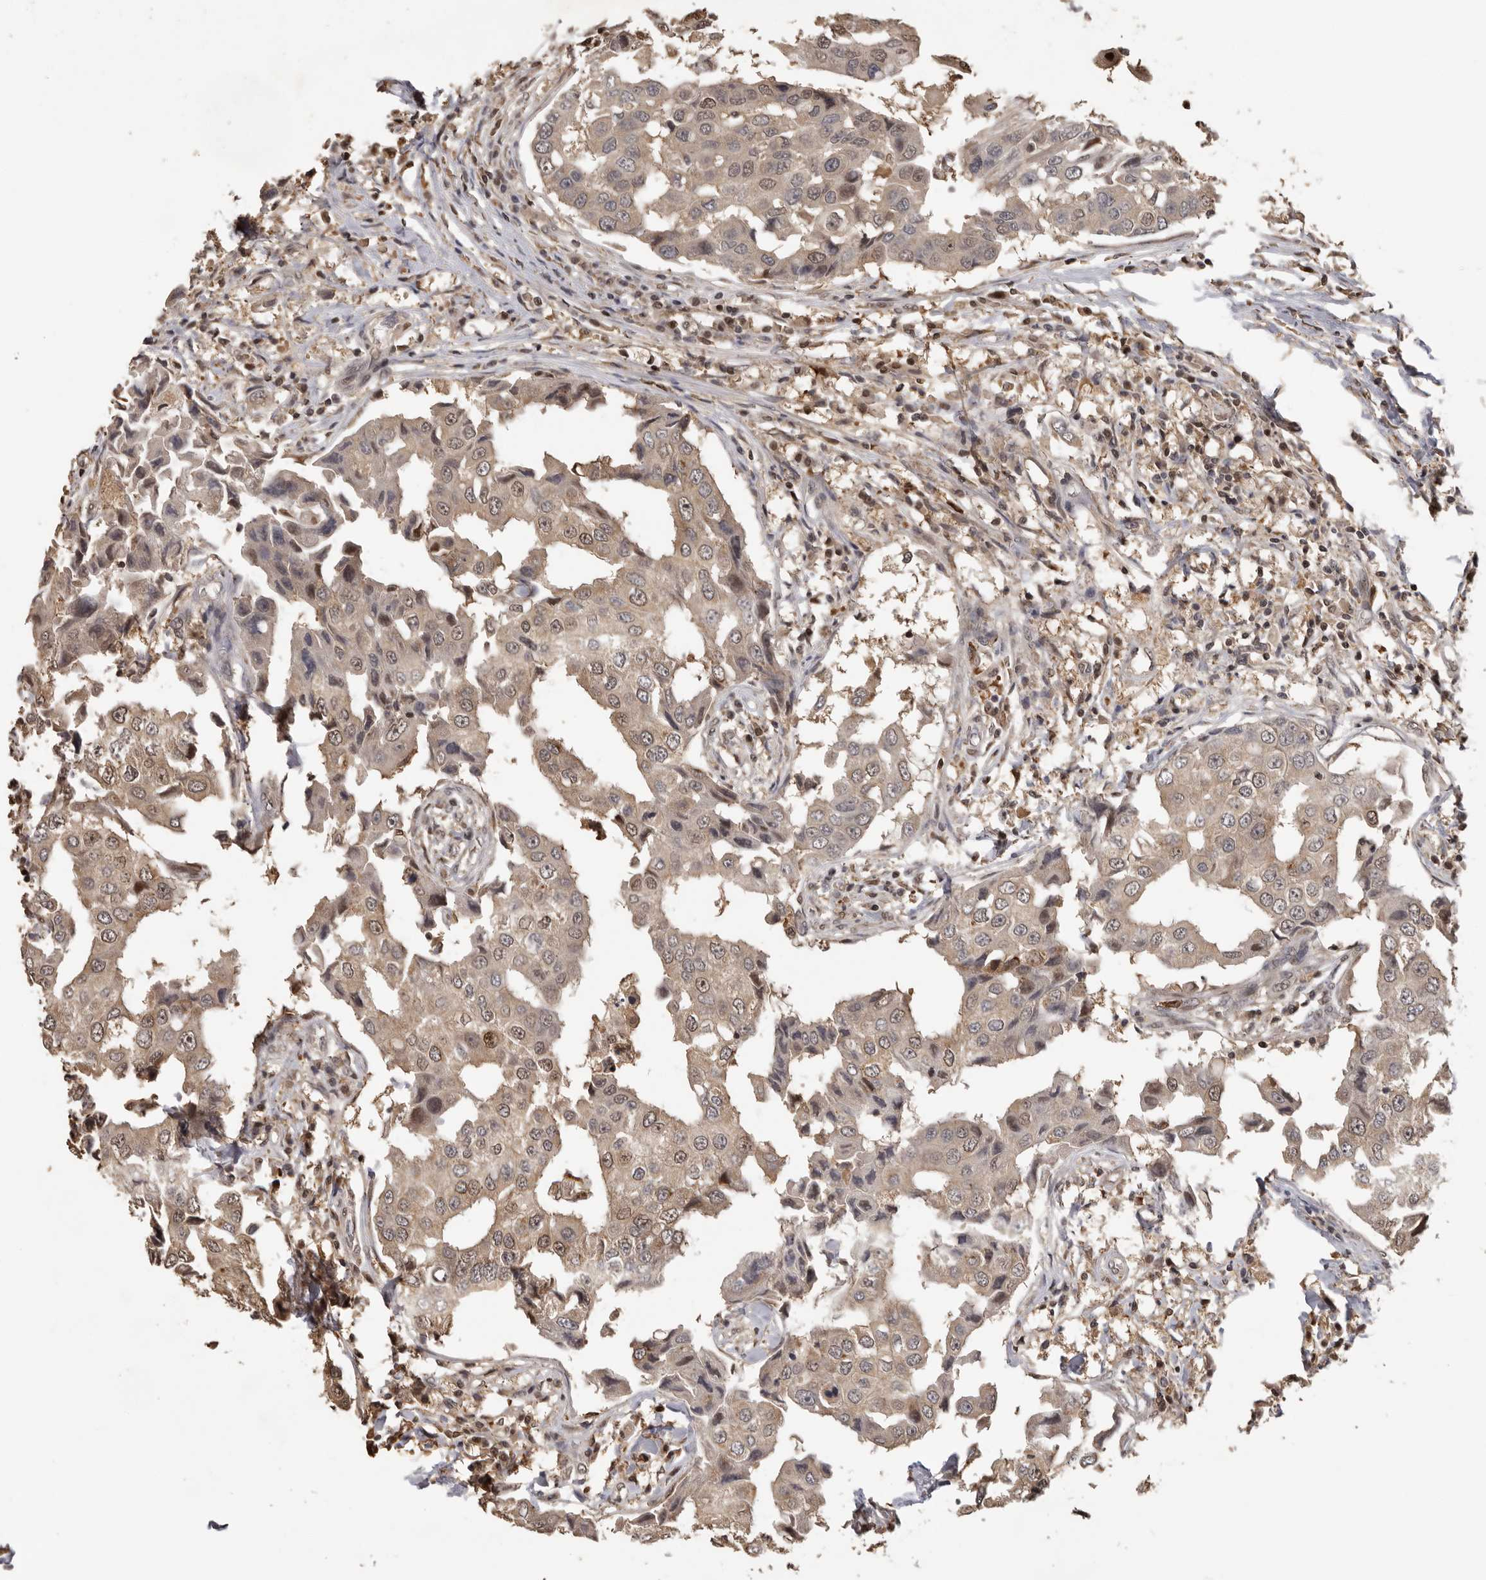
{"staining": {"intensity": "weak", "quantity": ">75%", "location": "cytoplasmic/membranous,nuclear"}, "tissue": "breast cancer", "cell_type": "Tumor cells", "image_type": "cancer", "snomed": [{"axis": "morphology", "description": "Duct carcinoma"}, {"axis": "topography", "description": "Breast"}], "caption": "Human breast invasive ductal carcinoma stained with a protein marker exhibits weak staining in tumor cells.", "gene": "KIF2B", "patient": {"sex": "female", "age": 27}}